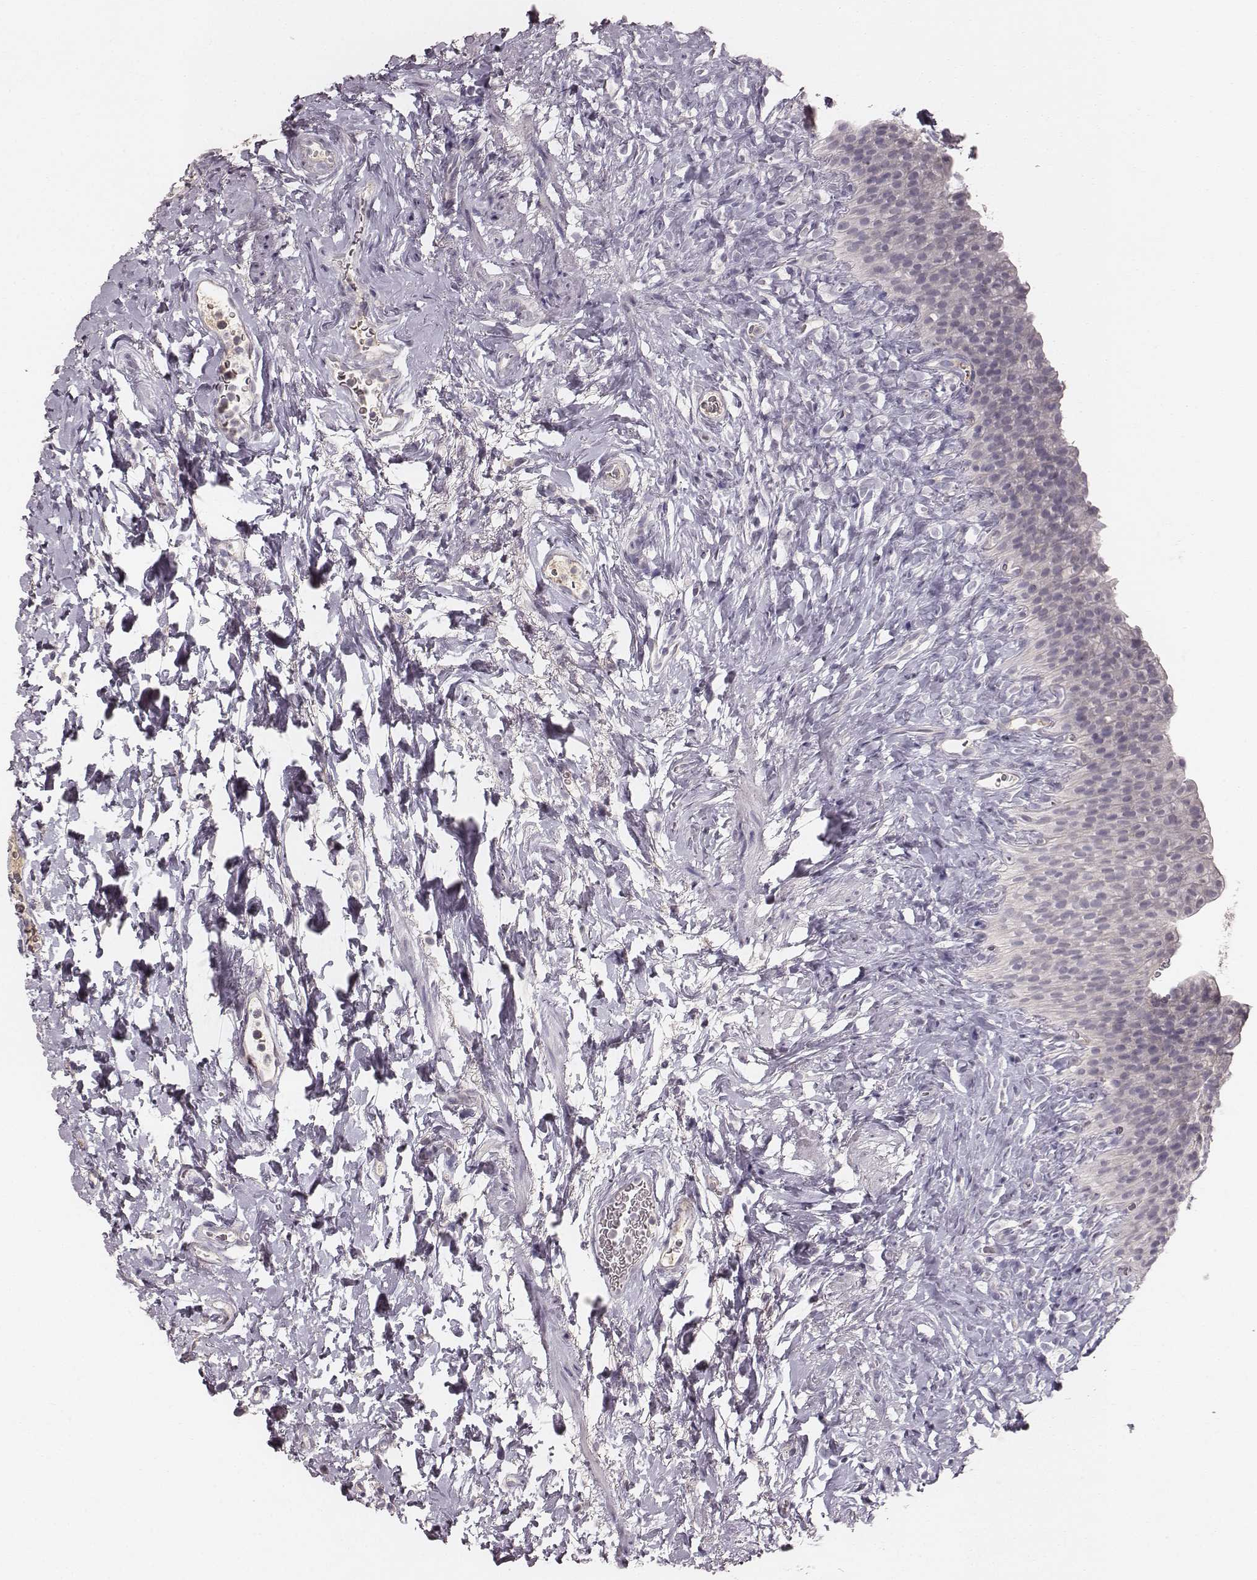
{"staining": {"intensity": "negative", "quantity": "none", "location": "none"}, "tissue": "urinary bladder", "cell_type": "Urothelial cells", "image_type": "normal", "snomed": [{"axis": "morphology", "description": "Normal tissue, NOS"}, {"axis": "topography", "description": "Urinary bladder"}], "caption": "Immunohistochemistry (IHC) micrograph of unremarkable urinary bladder: urinary bladder stained with DAB reveals no significant protein staining in urothelial cells.", "gene": "LY6K", "patient": {"sex": "male", "age": 76}}